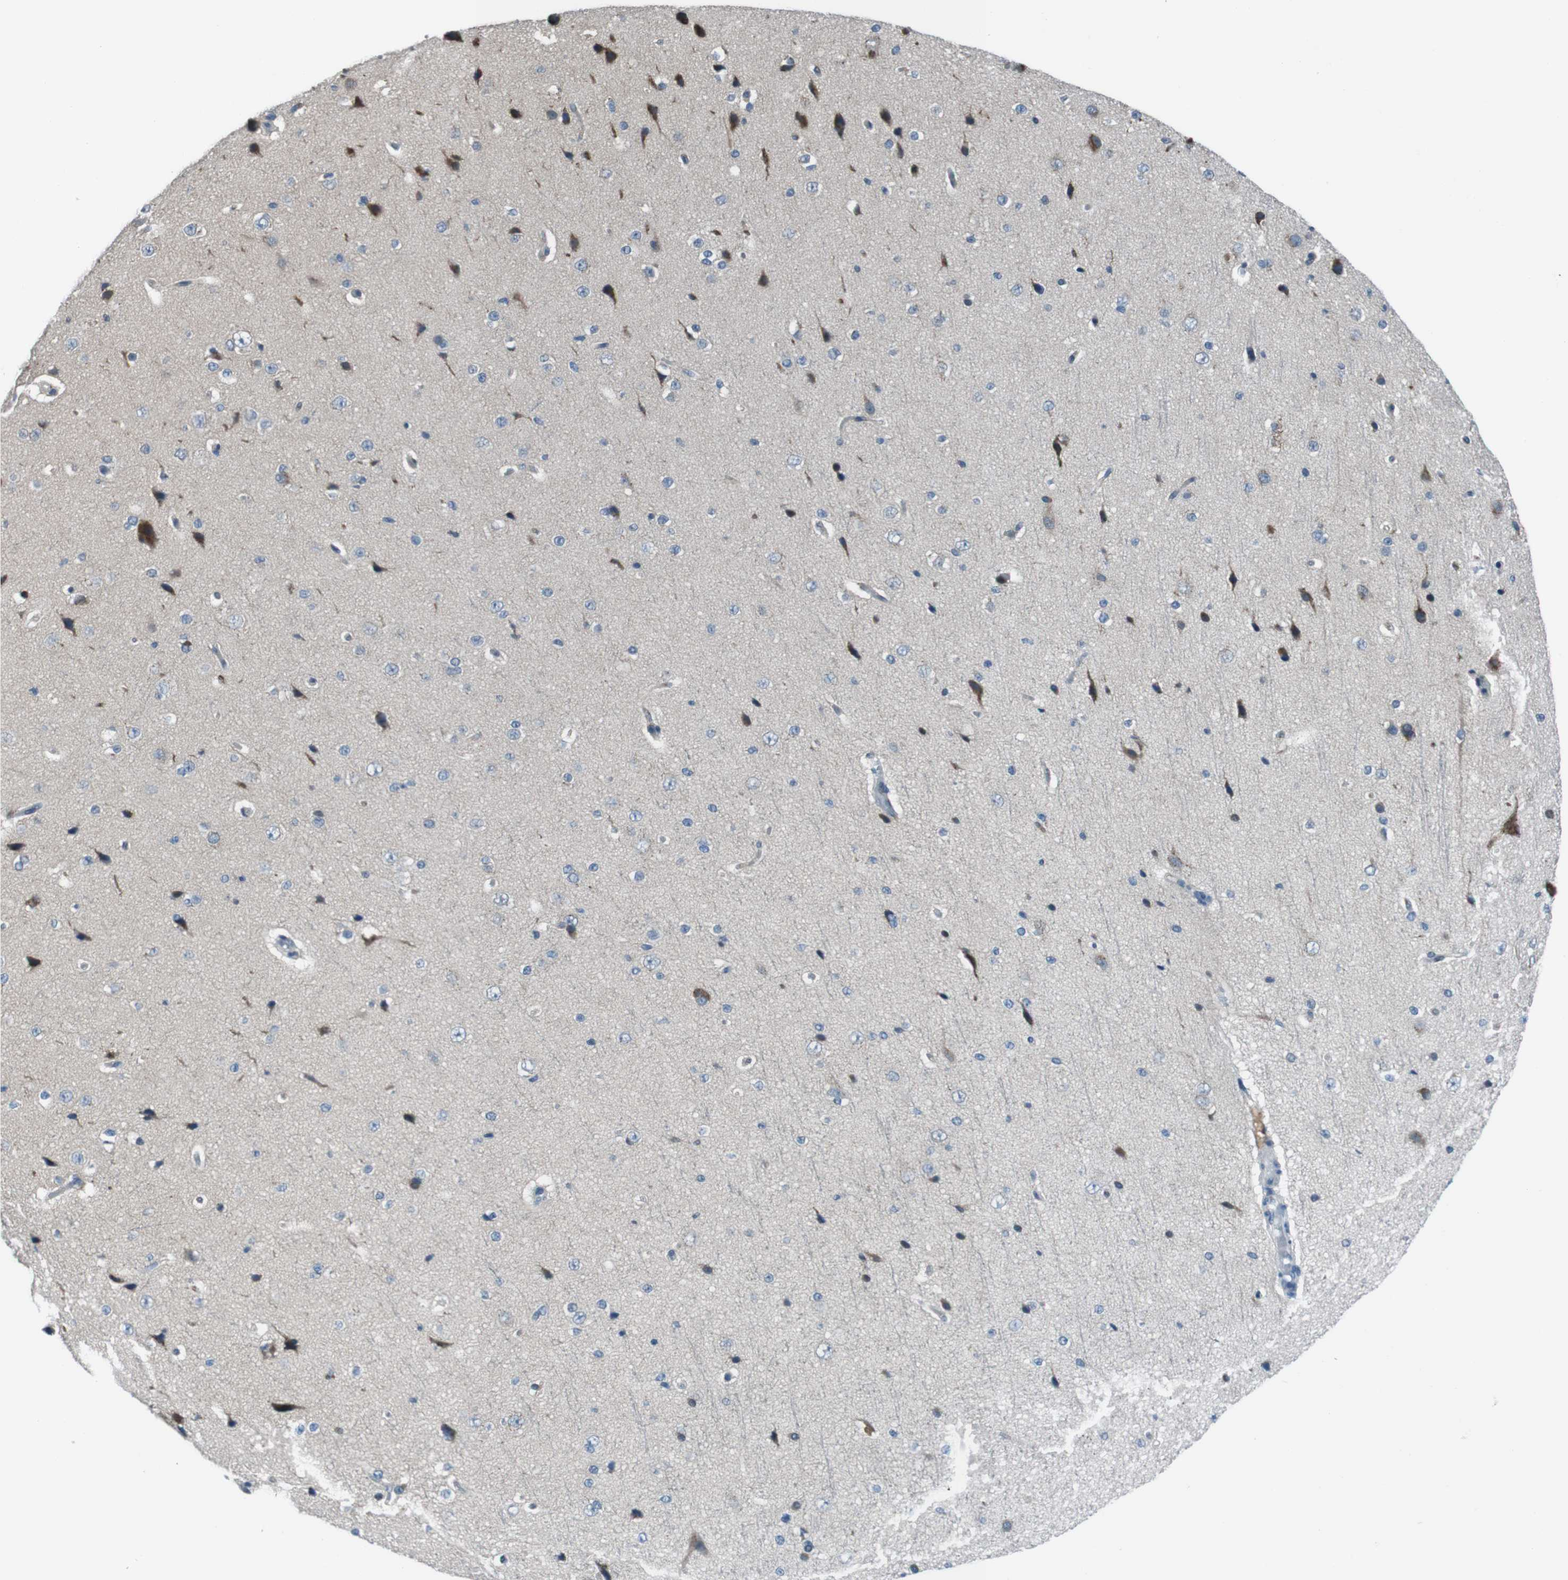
{"staining": {"intensity": "negative", "quantity": "none", "location": "none"}, "tissue": "cerebral cortex", "cell_type": "Endothelial cells", "image_type": "normal", "snomed": [{"axis": "morphology", "description": "Normal tissue, NOS"}, {"axis": "morphology", "description": "Developmental malformation"}, {"axis": "topography", "description": "Cerebral cortex"}], "caption": "Immunohistochemistry (IHC) of benign human cerebral cortex demonstrates no positivity in endothelial cells. (DAB (3,3'-diaminobenzidine) IHC, high magnification).", "gene": "LRP5", "patient": {"sex": "female", "age": 30}}